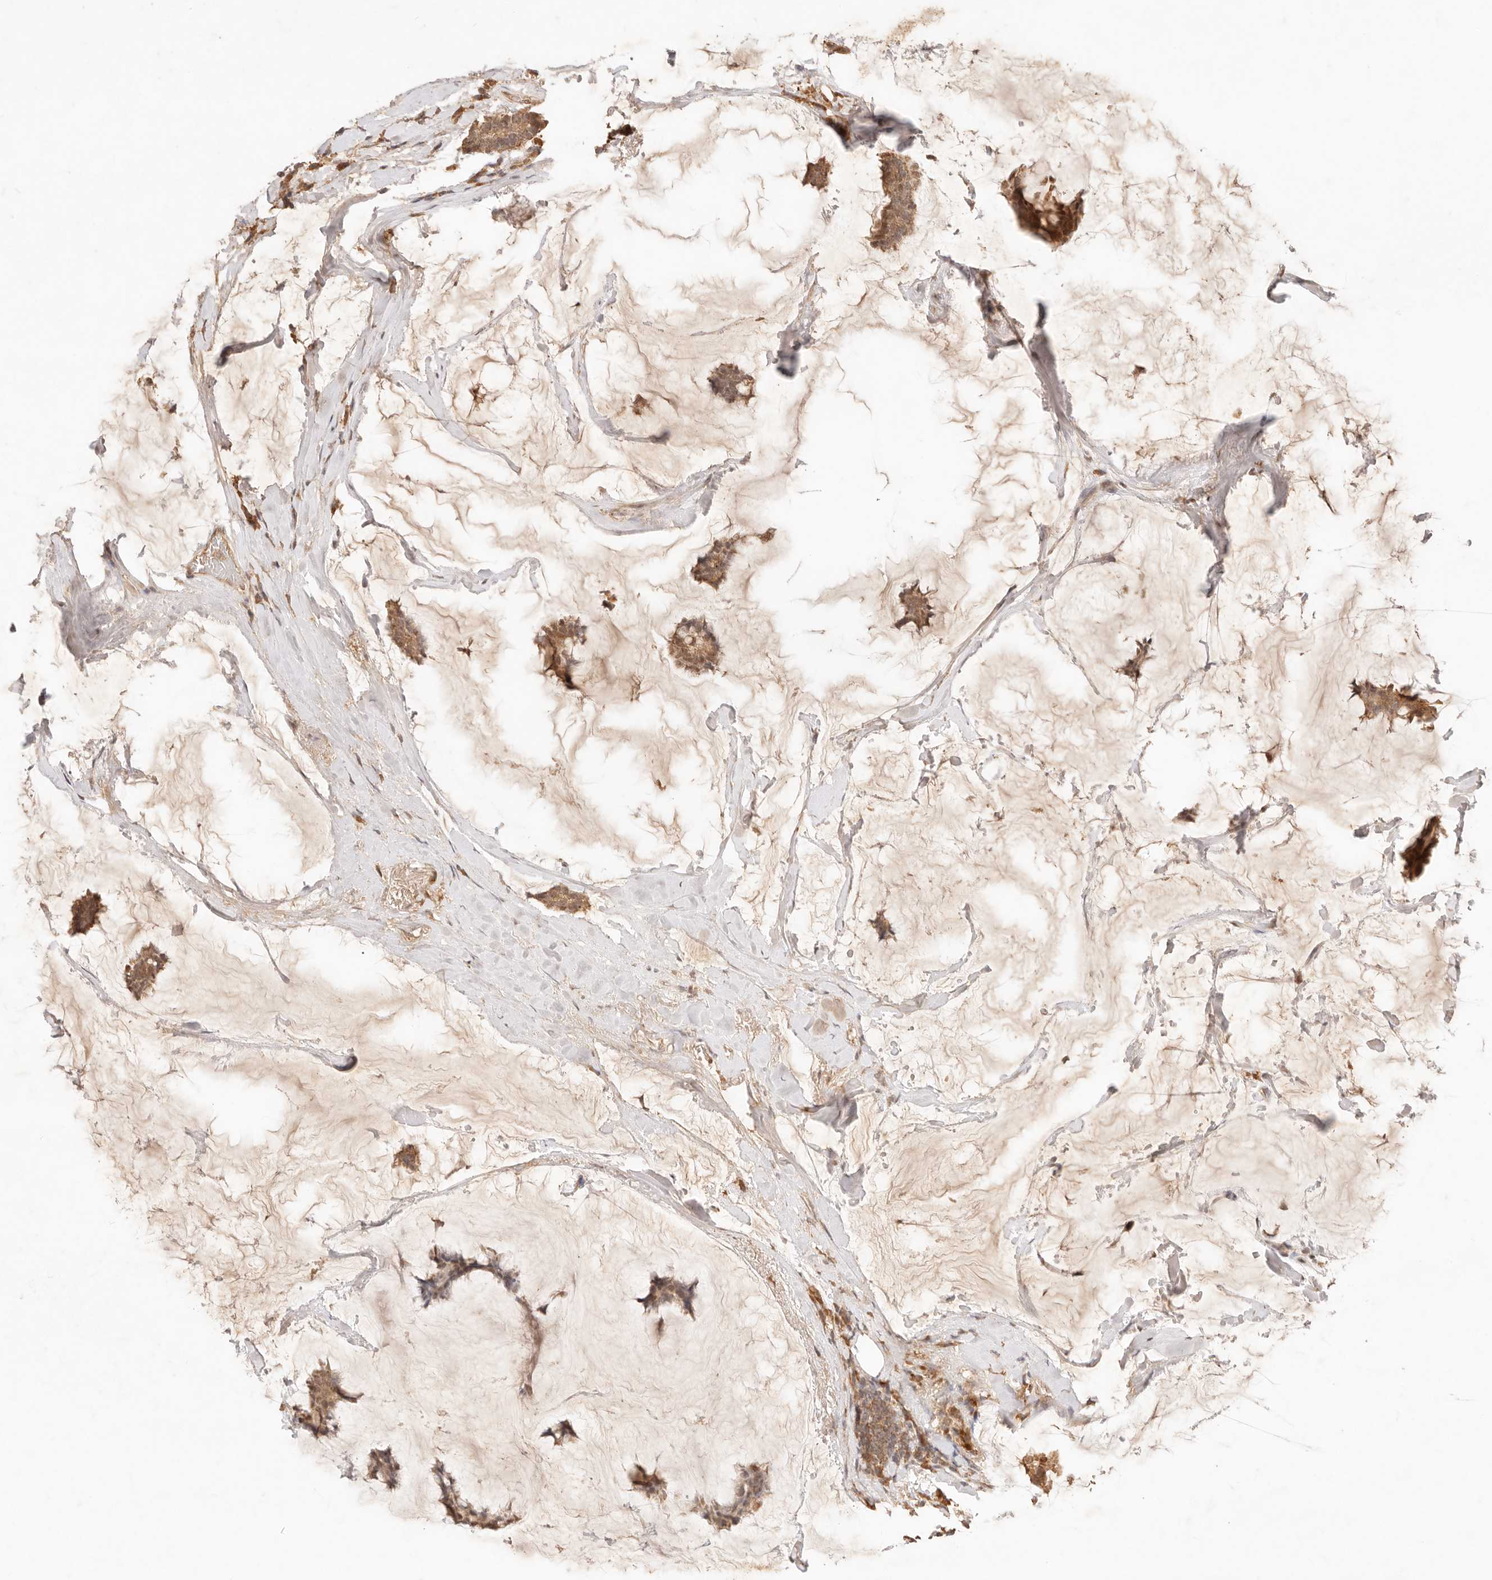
{"staining": {"intensity": "moderate", "quantity": ">75%", "location": "cytoplasmic/membranous"}, "tissue": "breast cancer", "cell_type": "Tumor cells", "image_type": "cancer", "snomed": [{"axis": "morphology", "description": "Duct carcinoma"}, {"axis": "topography", "description": "Breast"}], "caption": "Tumor cells show medium levels of moderate cytoplasmic/membranous expression in approximately >75% of cells in breast infiltrating ductal carcinoma.", "gene": "TRIM11", "patient": {"sex": "female", "age": 93}}